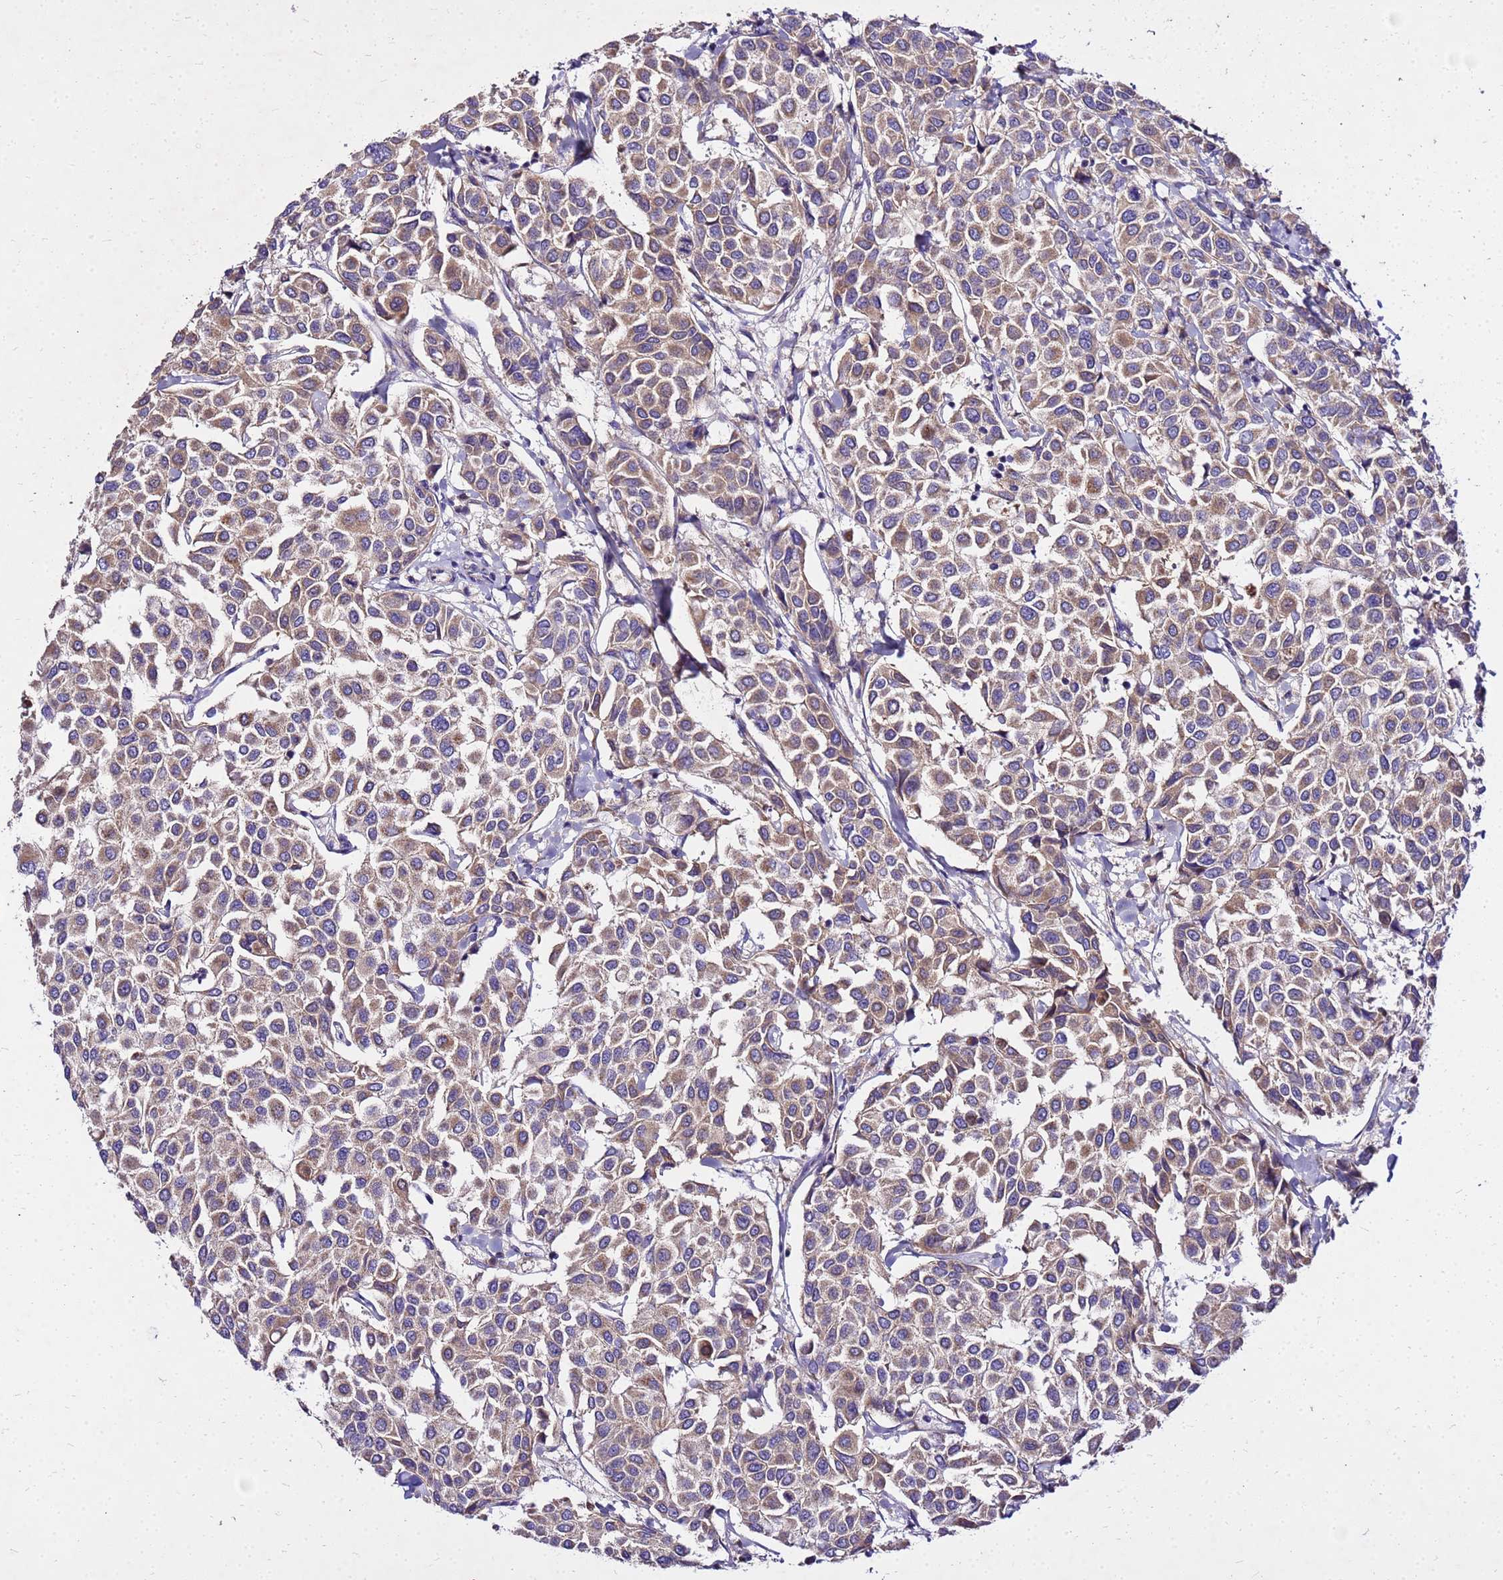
{"staining": {"intensity": "weak", "quantity": ">75%", "location": "cytoplasmic/membranous"}, "tissue": "breast cancer", "cell_type": "Tumor cells", "image_type": "cancer", "snomed": [{"axis": "morphology", "description": "Duct carcinoma"}, {"axis": "topography", "description": "Breast"}], "caption": "Protein expression analysis of human breast cancer (intraductal carcinoma) reveals weak cytoplasmic/membranous positivity in about >75% of tumor cells.", "gene": "COX14", "patient": {"sex": "female", "age": 55}}